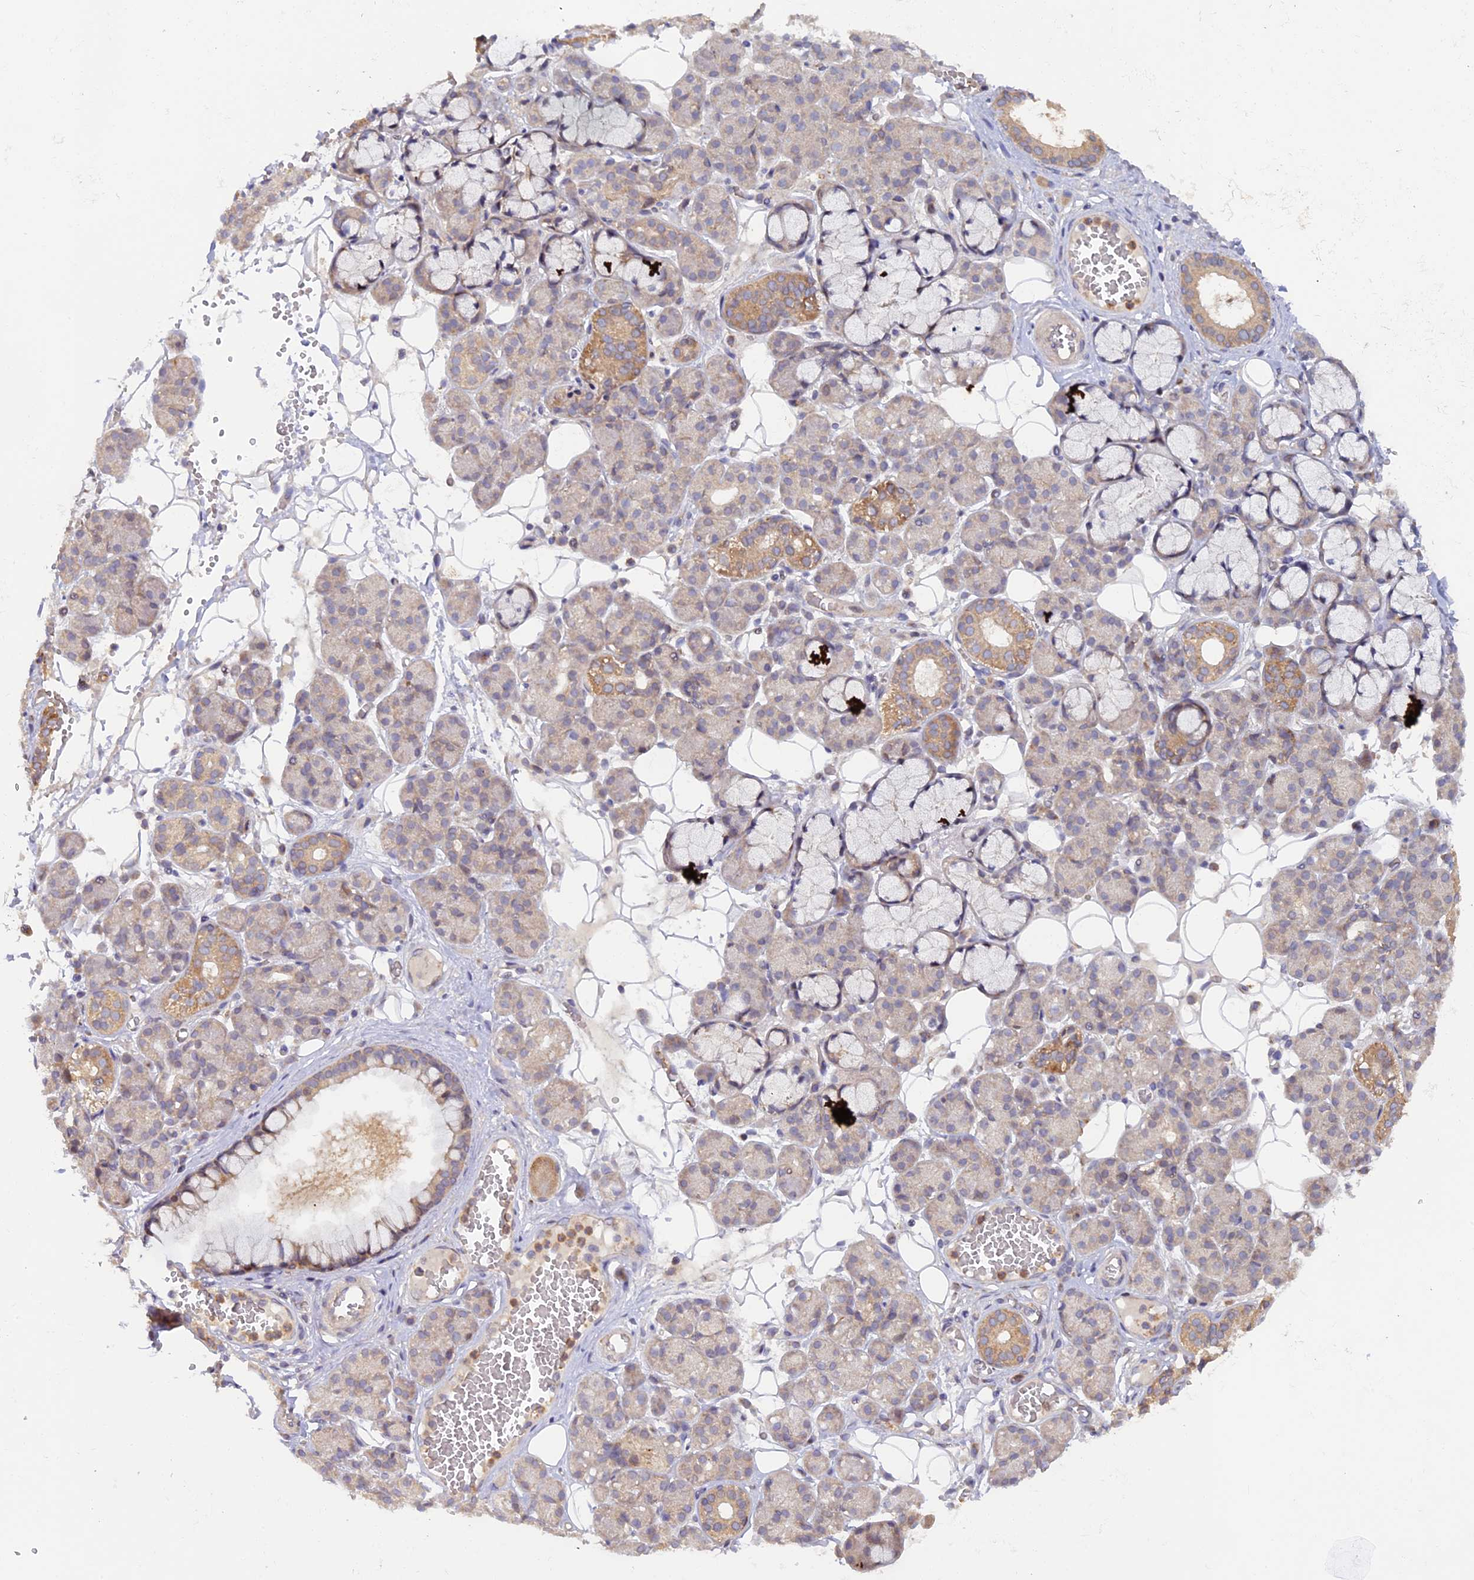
{"staining": {"intensity": "moderate", "quantity": "<25%", "location": "cytoplasmic/membranous"}, "tissue": "salivary gland", "cell_type": "Glandular cells", "image_type": "normal", "snomed": [{"axis": "morphology", "description": "Normal tissue, NOS"}, {"axis": "topography", "description": "Salivary gland"}], "caption": "Immunohistochemistry (IHC) (DAB) staining of normal human salivary gland displays moderate cytoplasmic/membranous protein expression in approximately <25% of glandular cells. Nuclei are stained in blue.", "gene": "FERMT1", "patient": {"sex": "male", "age": 63}}